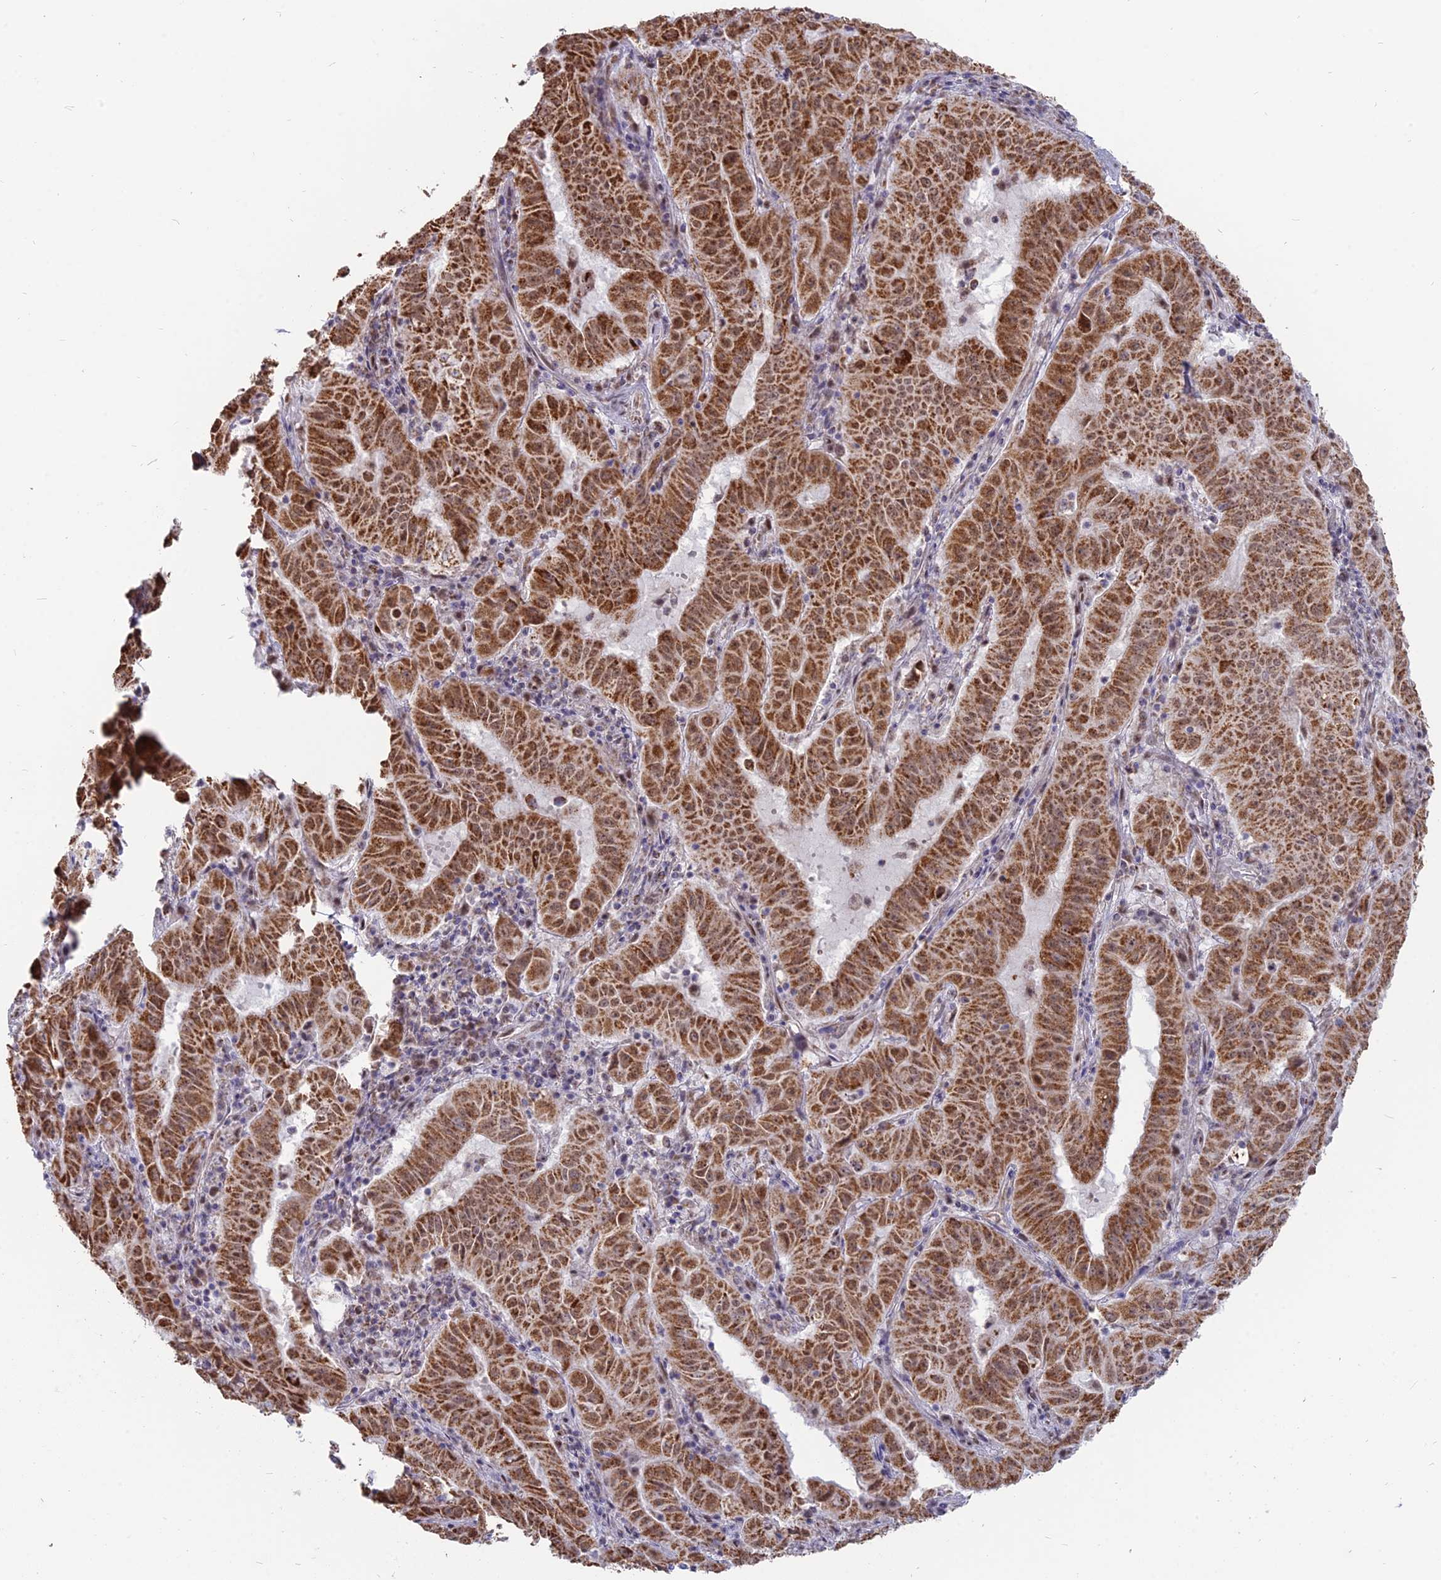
{"staining": {"intensity": "strong", "quantity": ">75%", "location": "cytoplasmic/membranous"}, "tissue": "pancreatic cancer", "cell_type": "Tumor cells", "image_type": "cancer", "snomed": [{"axis": "morphology", "description": "Adenocarcinoma, NOS"}, {"axis": "topography", "description": "Pancreas"}], "caption": "This is an image of IHC staining of pancreatic cancer, which shows strong positivity in the cytoplasmic/membranous of tumor cells.", "gene": "ARHGAP40", "patient": {"sex": "male", "age": 63}}